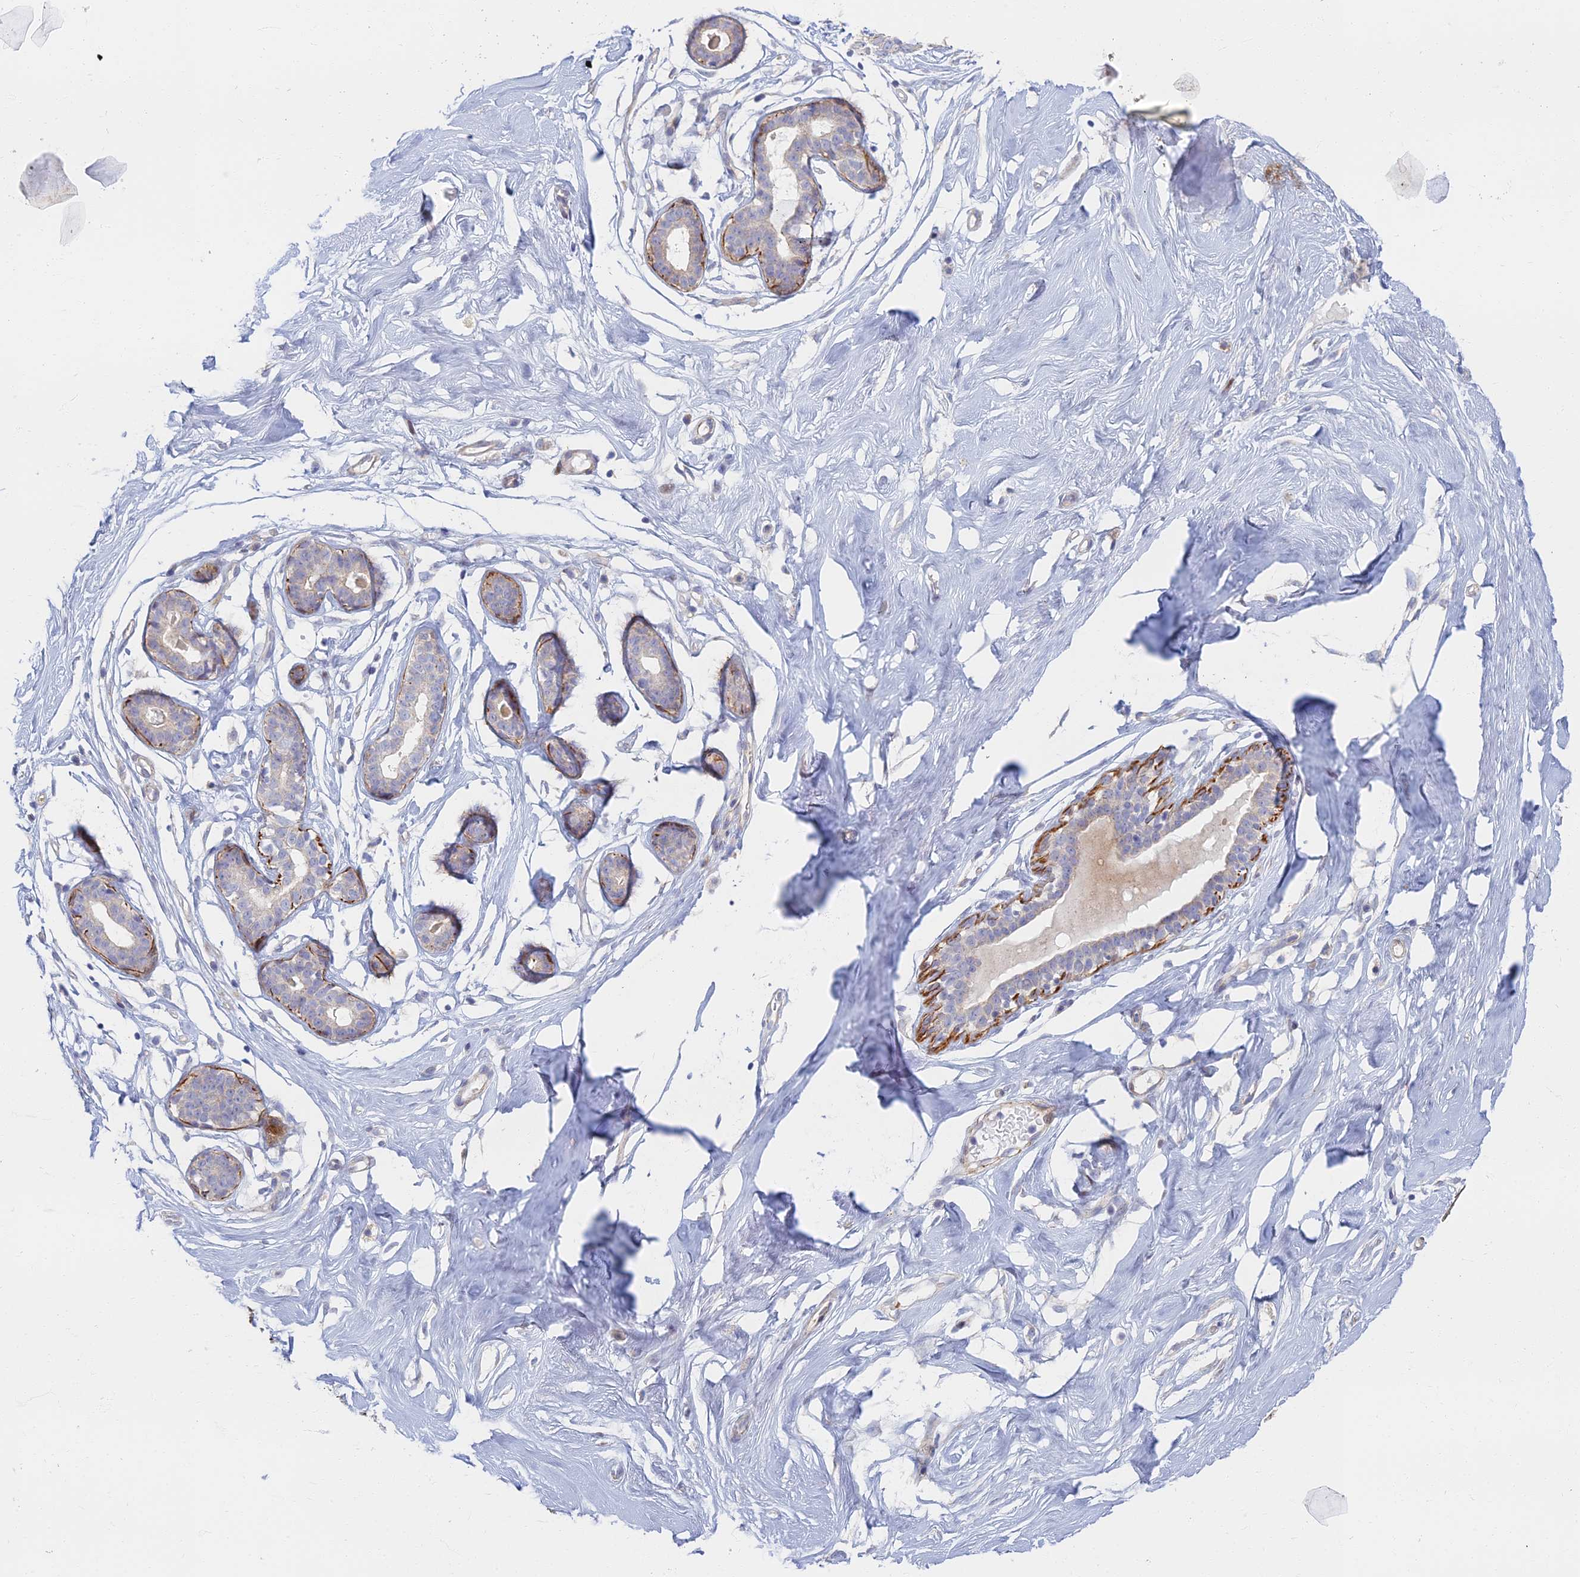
{"staining": {"intensity": "negative", "quantity": "none", "location": "none"}, "tissue": "breast", "cell_type": "Adipocytes", "image_type": "normal", "snomed": [{"axis": "morphology", "description": "Normal tissue, NOS"}, {"axis": "morphology", "description": "Adenoma, NOS"}, {"axis": "topography", "description": "Breast"}], "caption": "An IHC photomicrograph of benign breast is shown. There is no staining in adipocytes of breast. (DAB immunohistochemistry, high magnification).", "gene": "C15orf40", "patient": {"sex": "female", "age": 23}}